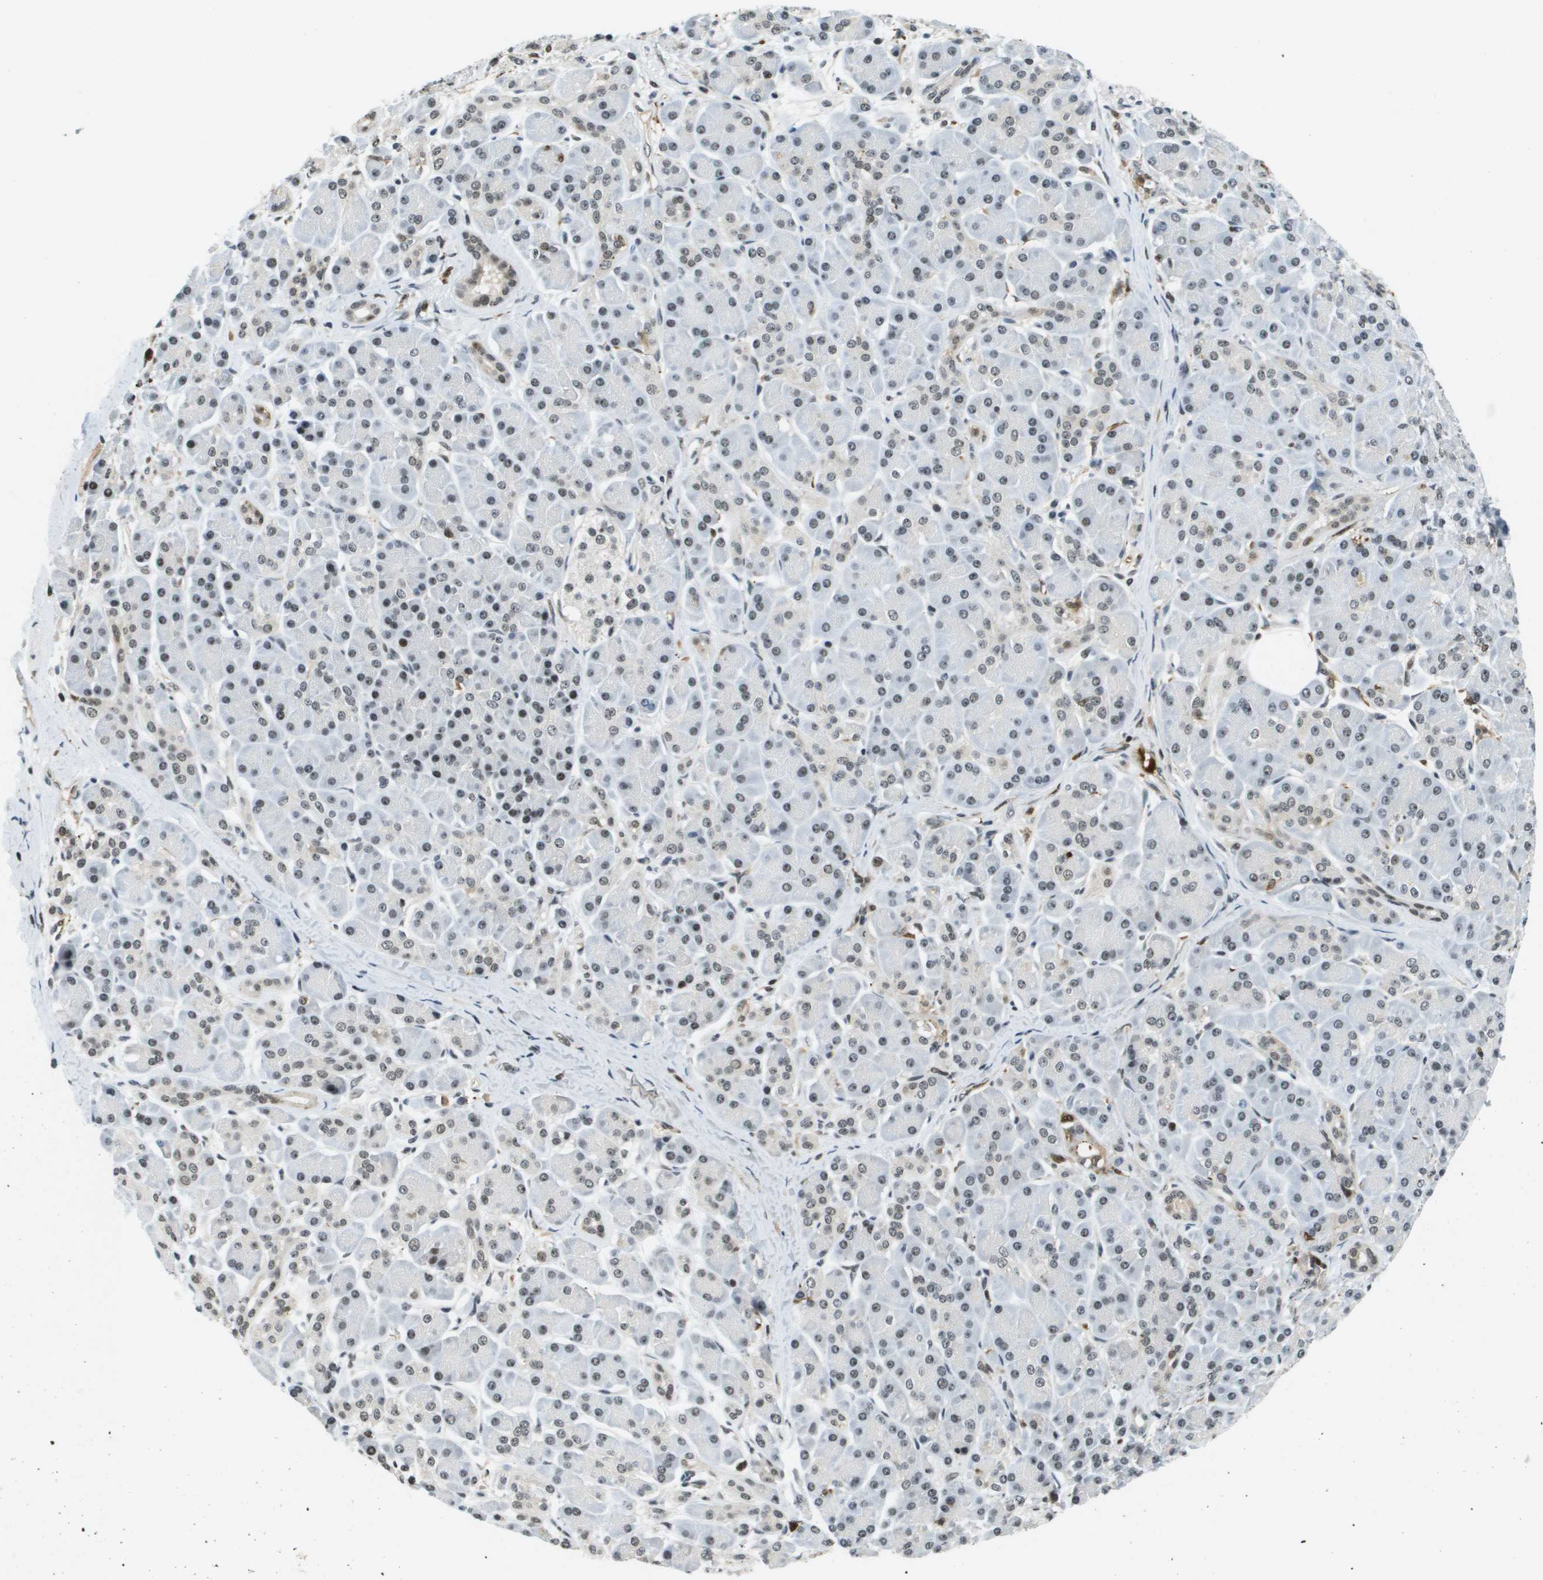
{"staining": {"intensity": "weak", "quantity": ">75%", "location": "nuclear"}, "tissue": "pancreatic cancer", "cell_type": "Tumor cells", "image_type": "cancer", "snomed": [{"axis": "morphology", "description": "Adenocarcinoma, NOS"}, {"axis": "topography", "description": "Pancreas"}], "caption": "There is low levels of weak nuclear positivity in tumor cells of adenocarcinoma (pancreatic), as demonstrated by immunohistochemical staining (brown color).", "gene": "EP400", "patient": {"sex": "male", "age": 55}}